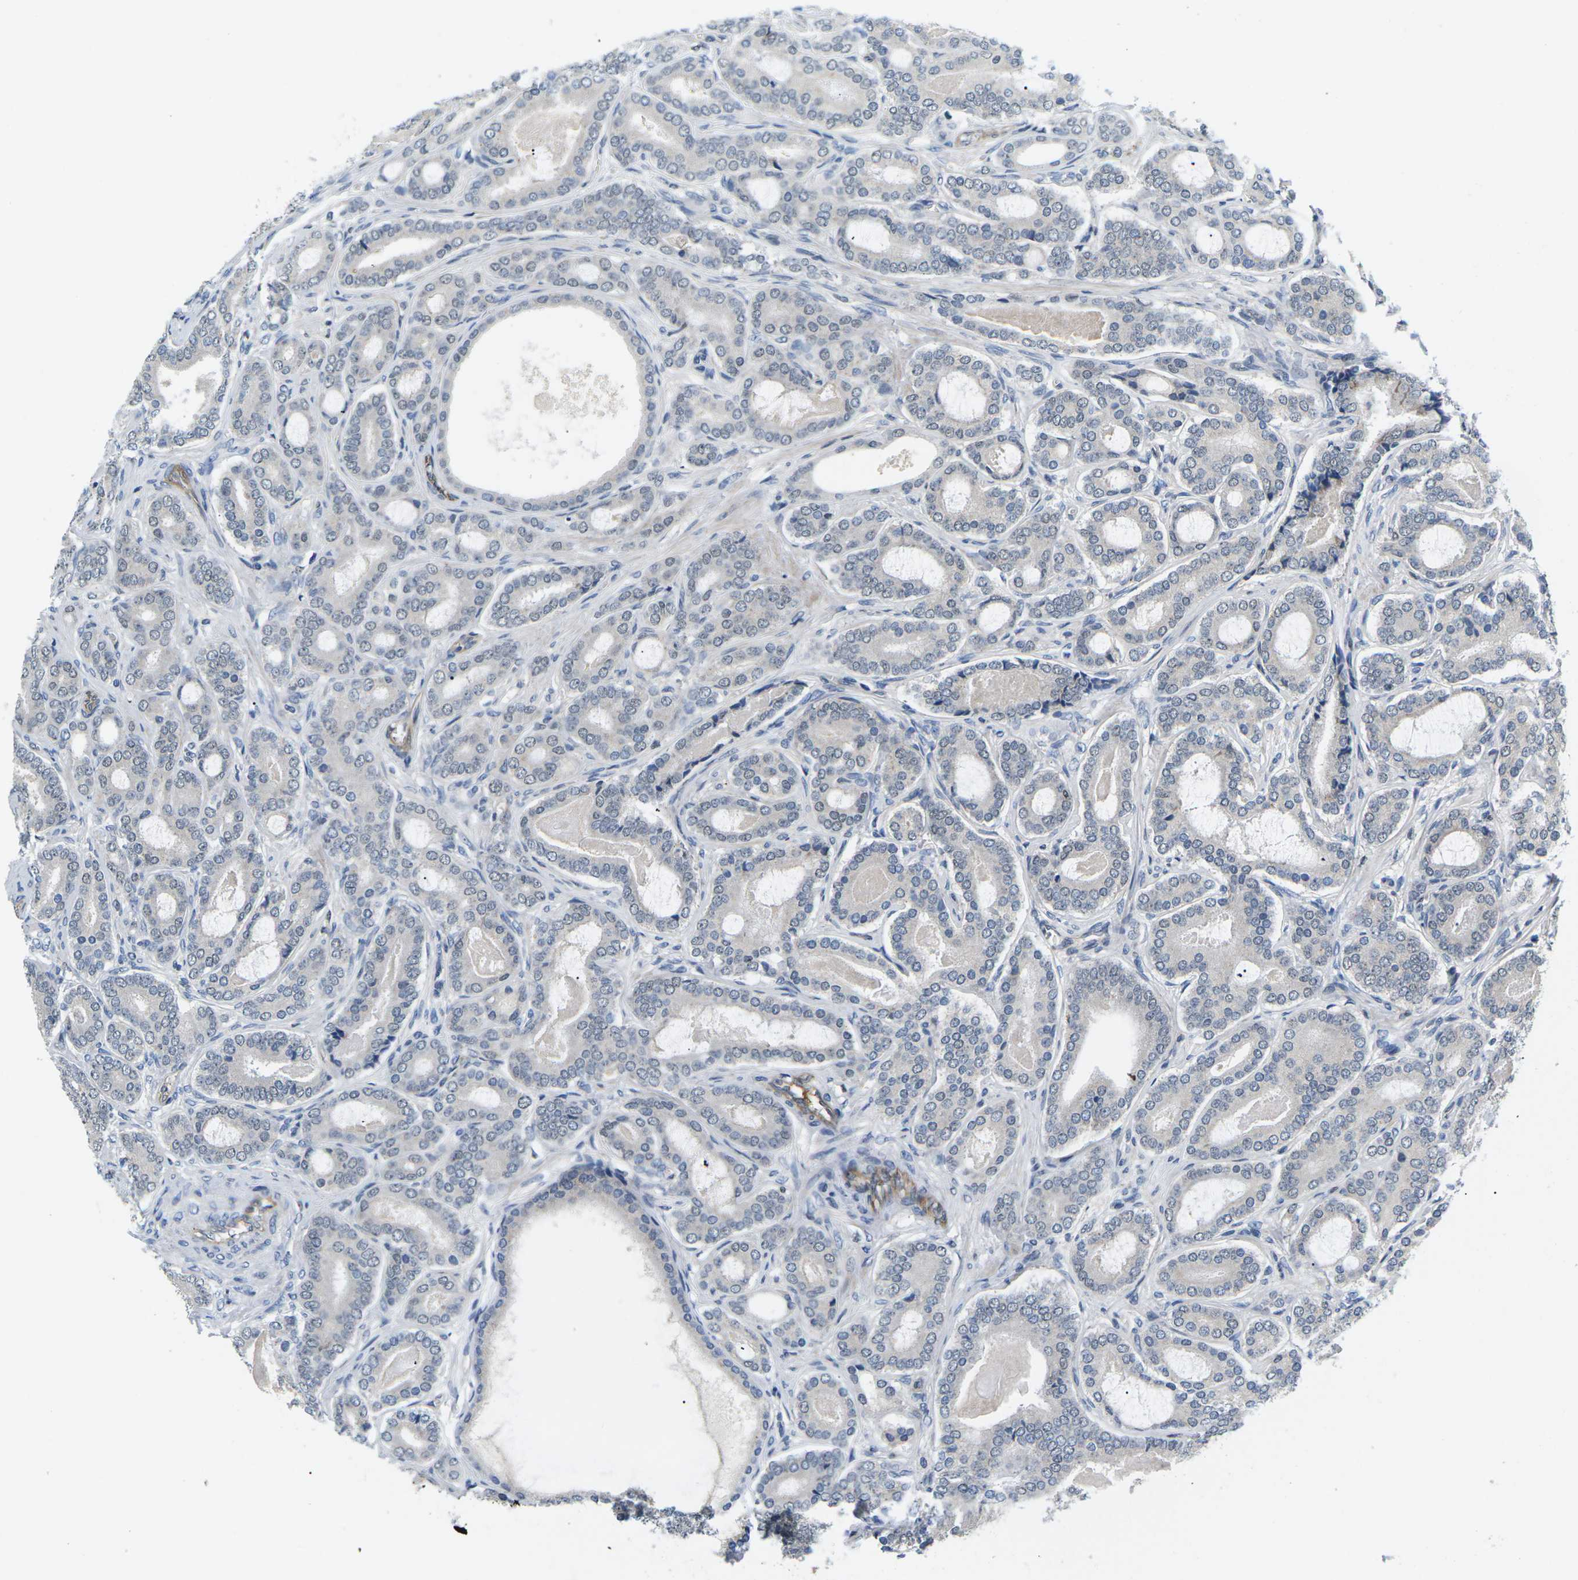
{"staining": {"intensity": "negative", "quantity": "none", "location": "none"}, "tissue": "prostate cancer", "cell_type": "Tumor cells", "image_type": "cancer", "snomed": [{"axis": "morphology", "description": "Adenocarcinoma, High grade"}, {"axis": "topography", "description": "Prostate"}], "caption": "This photomicrograph is of high-grade adenocarcinoma (prostate) stained with IHC to label a protein in brown with the nuclei are counter-stained blue. There is no staining in tumor cells. The staining was performed using DAB to visualize the protein expression in brown, while the nuclei were stained in blue with hematoxylin (Magnification: 20x).", "gene": "ERBB4", "patient": {"sex": "male", "age": 60}}